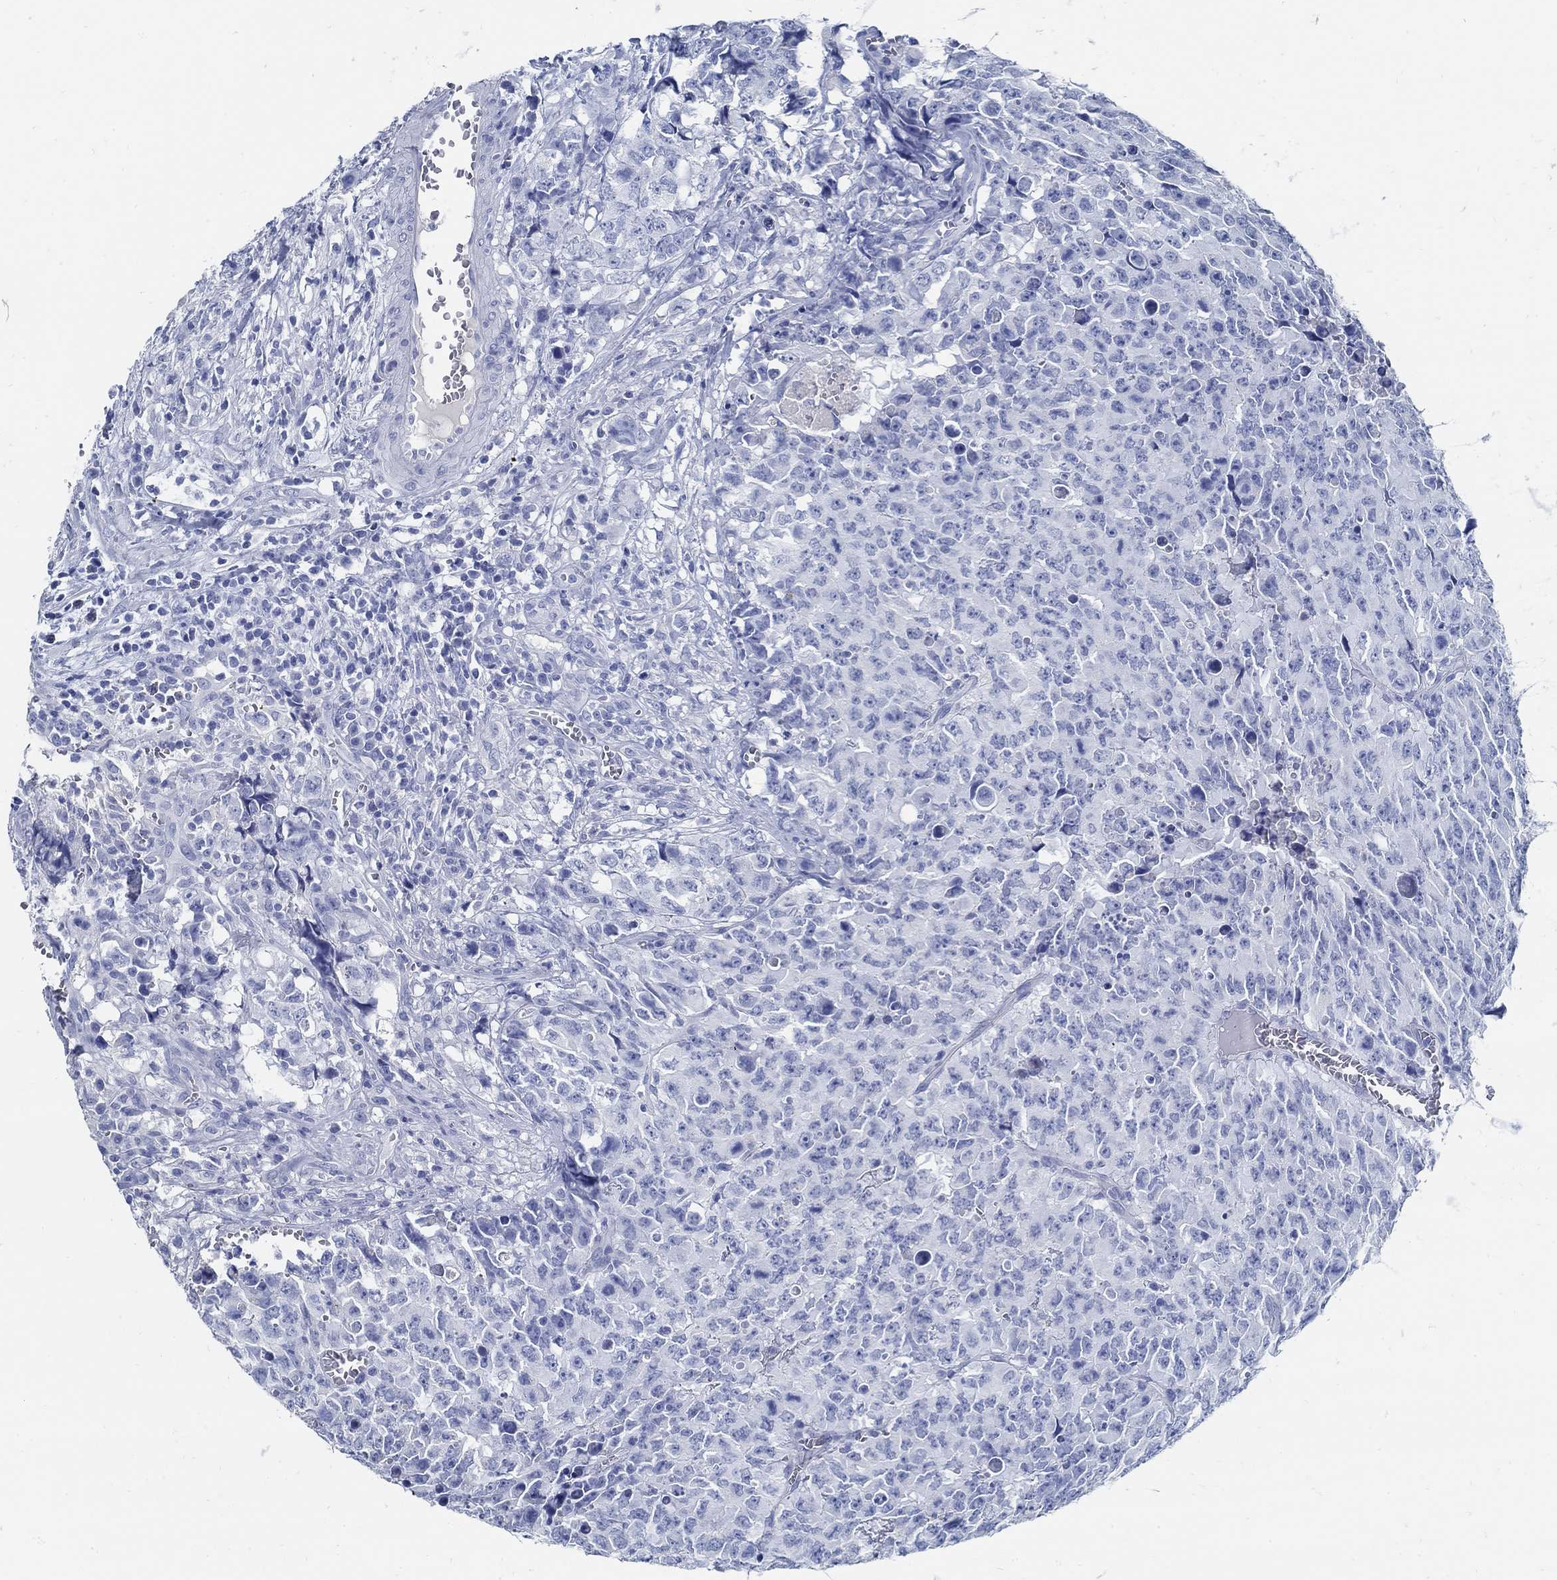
{"staining": {"intensity": "negative", "quantity": "none", "location": "none"}, "tissue": "testis cancer", "cell_type": "Tumor cells", "image_type": "cancer", "snomed": [{"axis": "morphology", "description": "Carcinoma, Embryonal, NOS"}, {"axis": "topography", "description": "Testis"}], "caption": "Testis cancer (embryonal carcinoma) was stained to show a protein in brown. There is no significant expression in tumor cells.", "gene": "SLC45A1", "patient": {"sex": "male", "age": 23}}